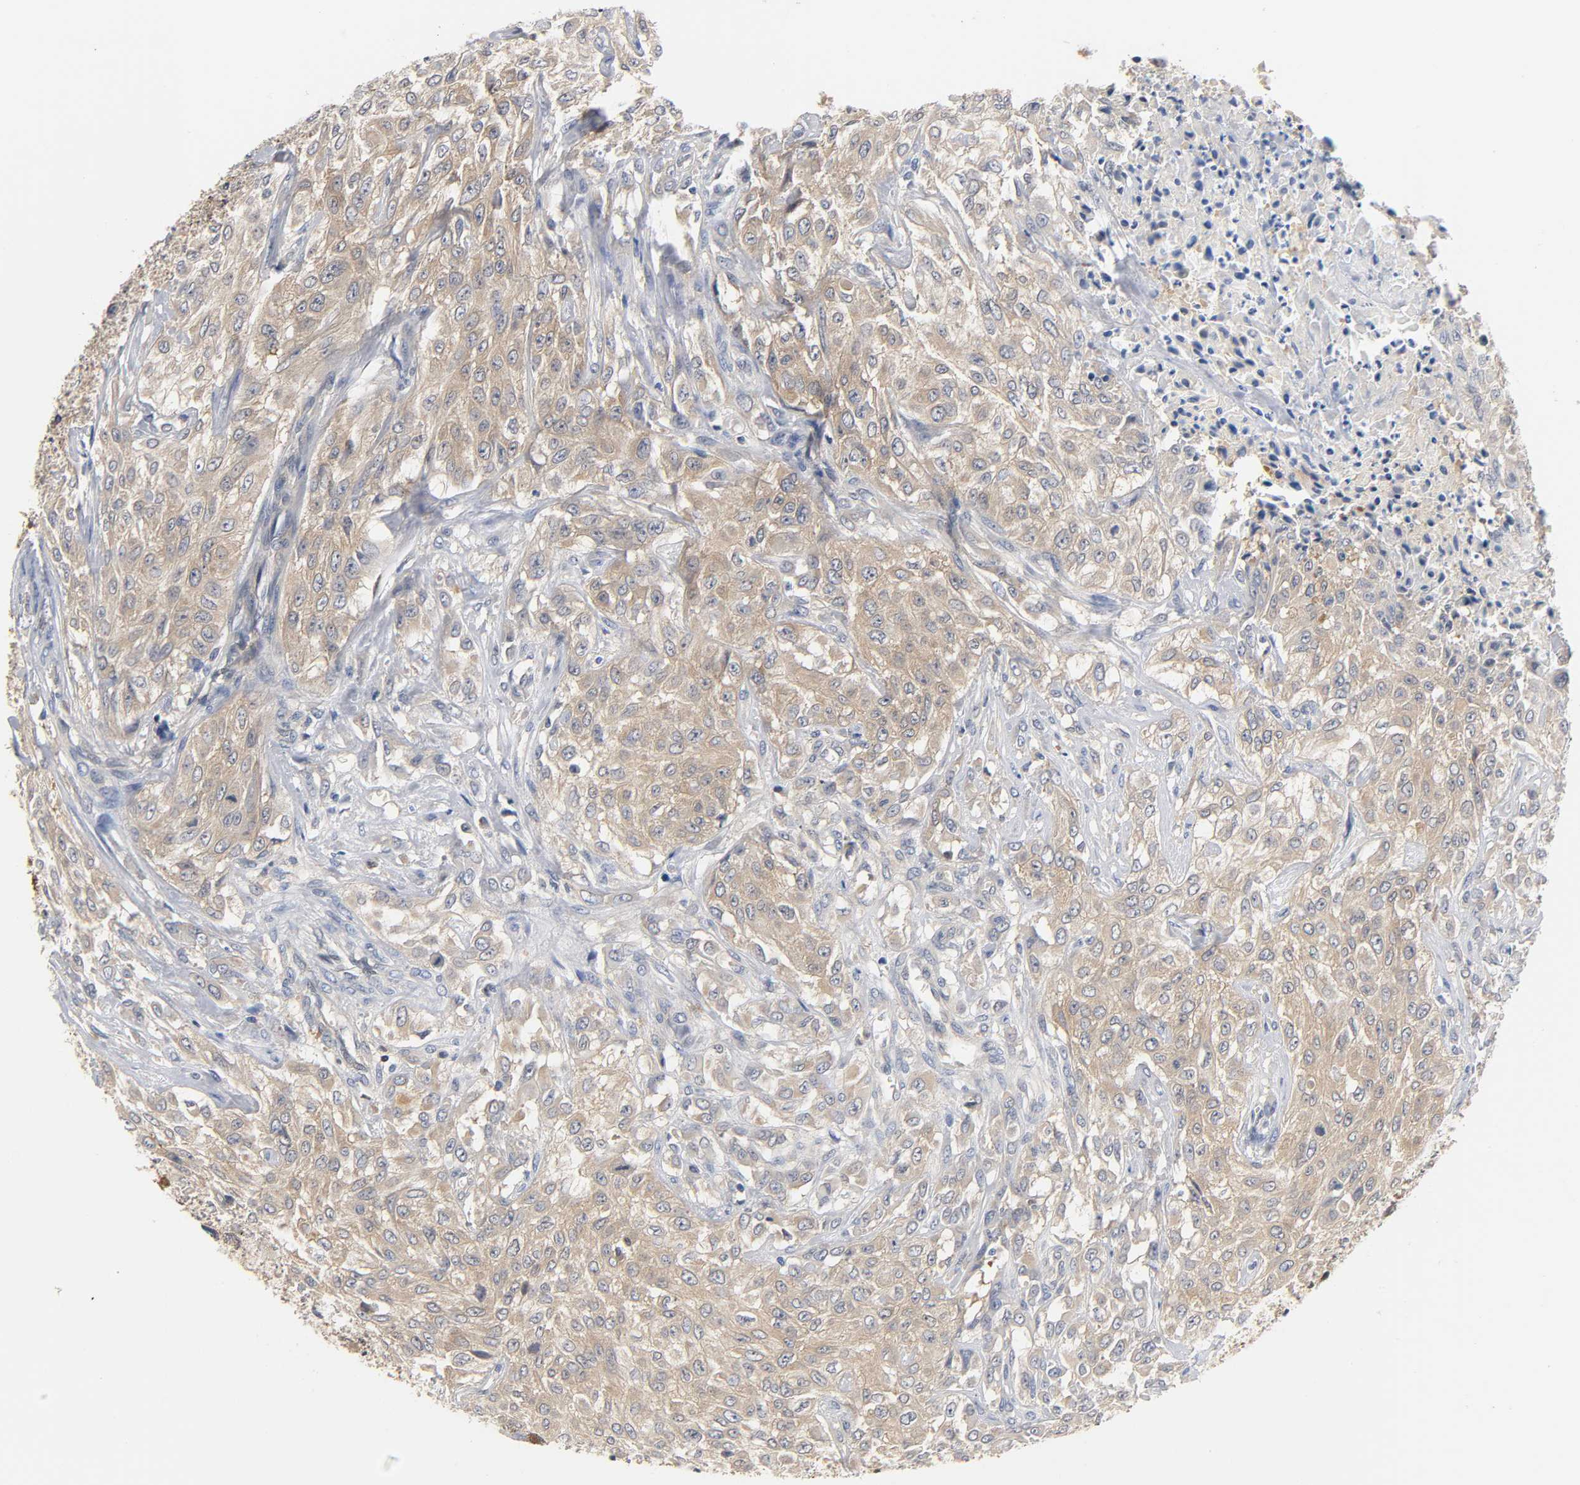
{"staining": {"intensity": "weak", "quantity": ">75%", "location": "cytoplasmic/membranous"}, "tissue": "urothelial cancer", "cell_type": "Tumor cells", "image_type": "cancer", "snomed": [{"axis": "morphology", "description": "Urothelial carcinoma, High grade"}, {"axis": "topography", "description": "Urinary bladder"}], "caption": "The histopathology image exhibits immunohistochemical staining of urothelial cancer. There is weak cytoplasmic/membranous staining is present in about >75% of tumor cells.", "gene": "FYN", "patient": {"sex": "male", "age": 57}}